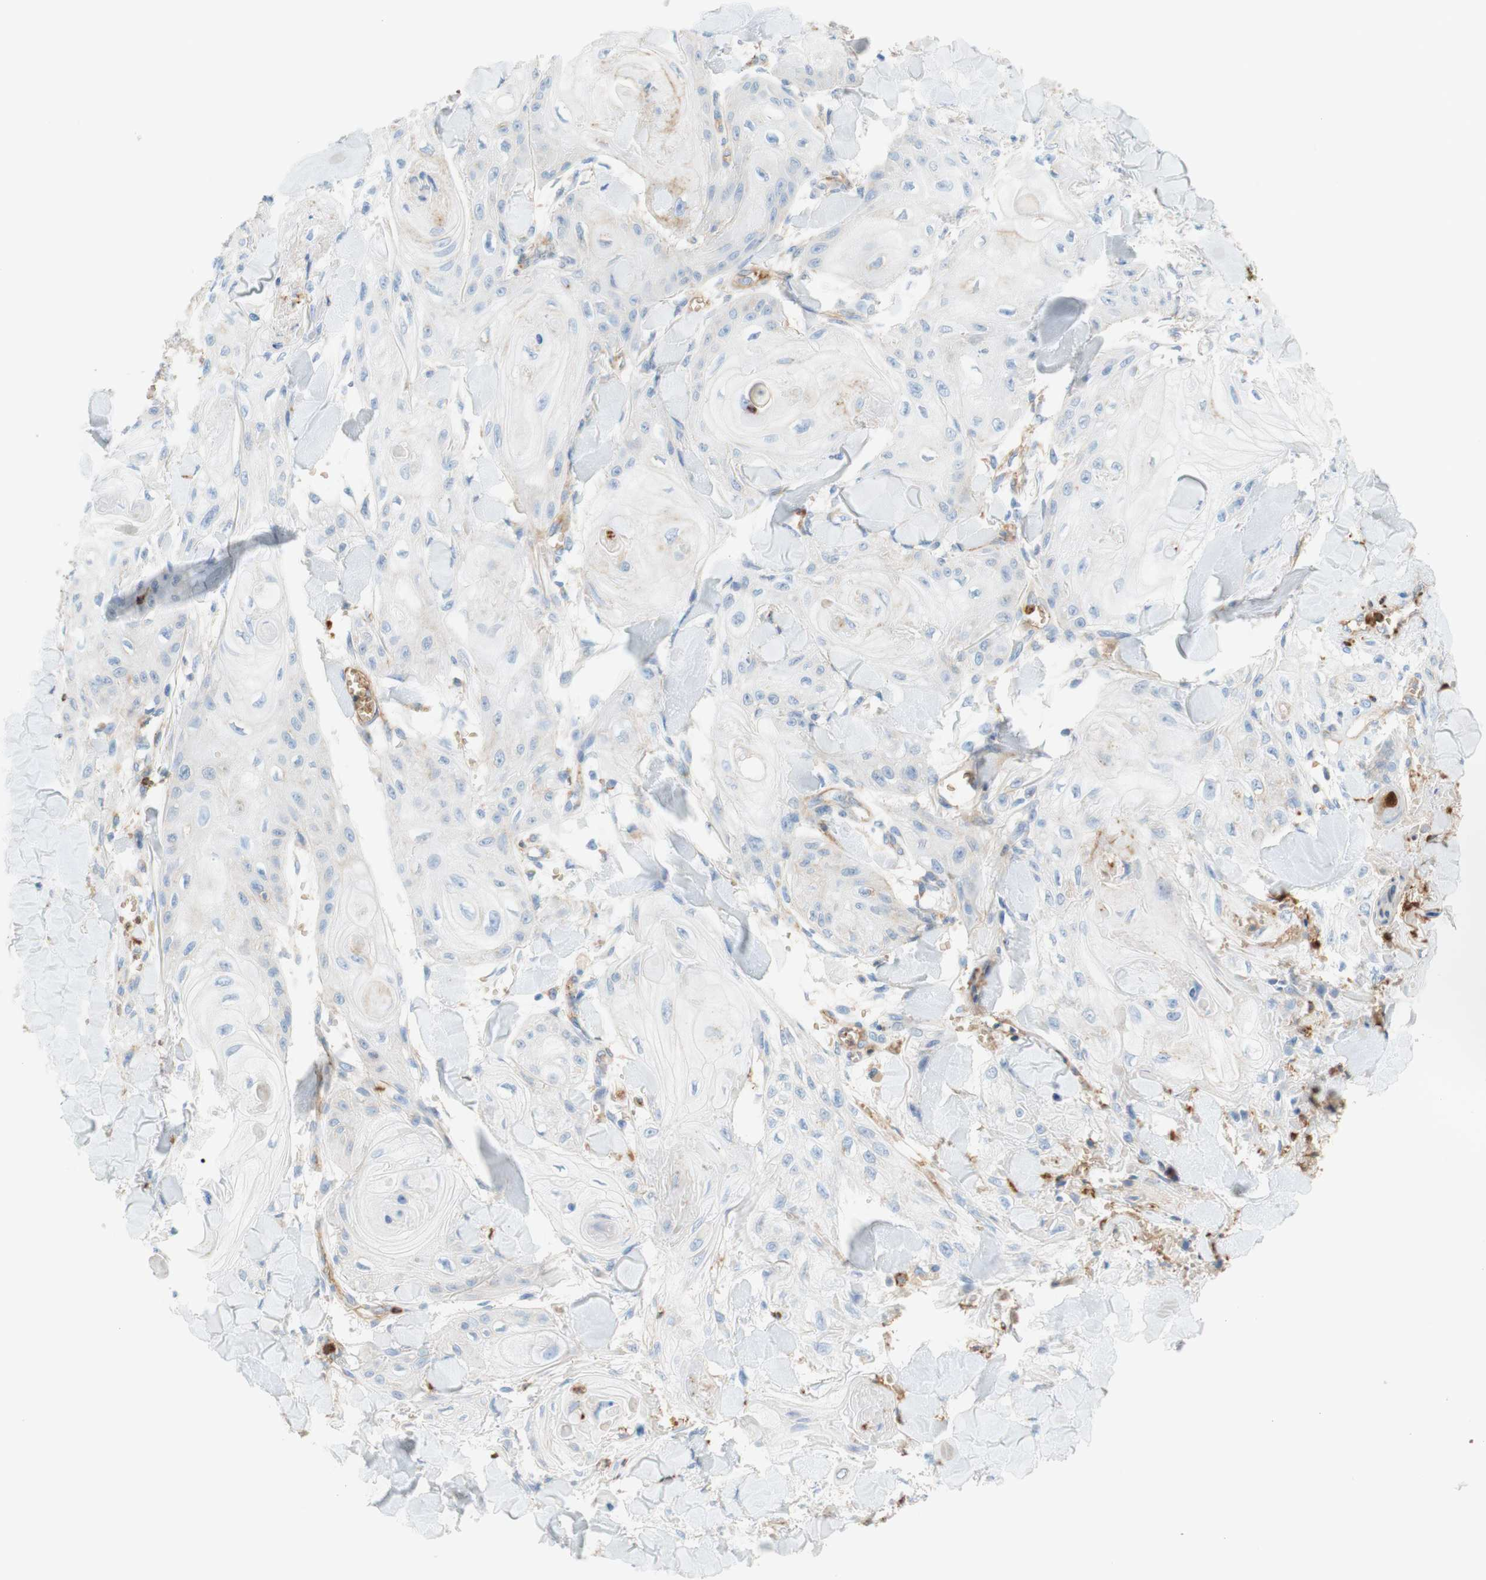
{"staining": {"intensity": "negative", "quantity": "none", "location": "none"}, "tissue": "skin cancer", "cell_type": "Tumor cells", "image_type": "cancer", "snomed": [{"axis": "morphology", "description": "Squamous cell carcinoma, NOS"}, {"axis": "topography", "description": "Skin"}], "caption": "Image shows no significant protein staining in tumor cells of skin cancer.", "gene": "STOM", "patient": {"sex": "male", "age": 74}}